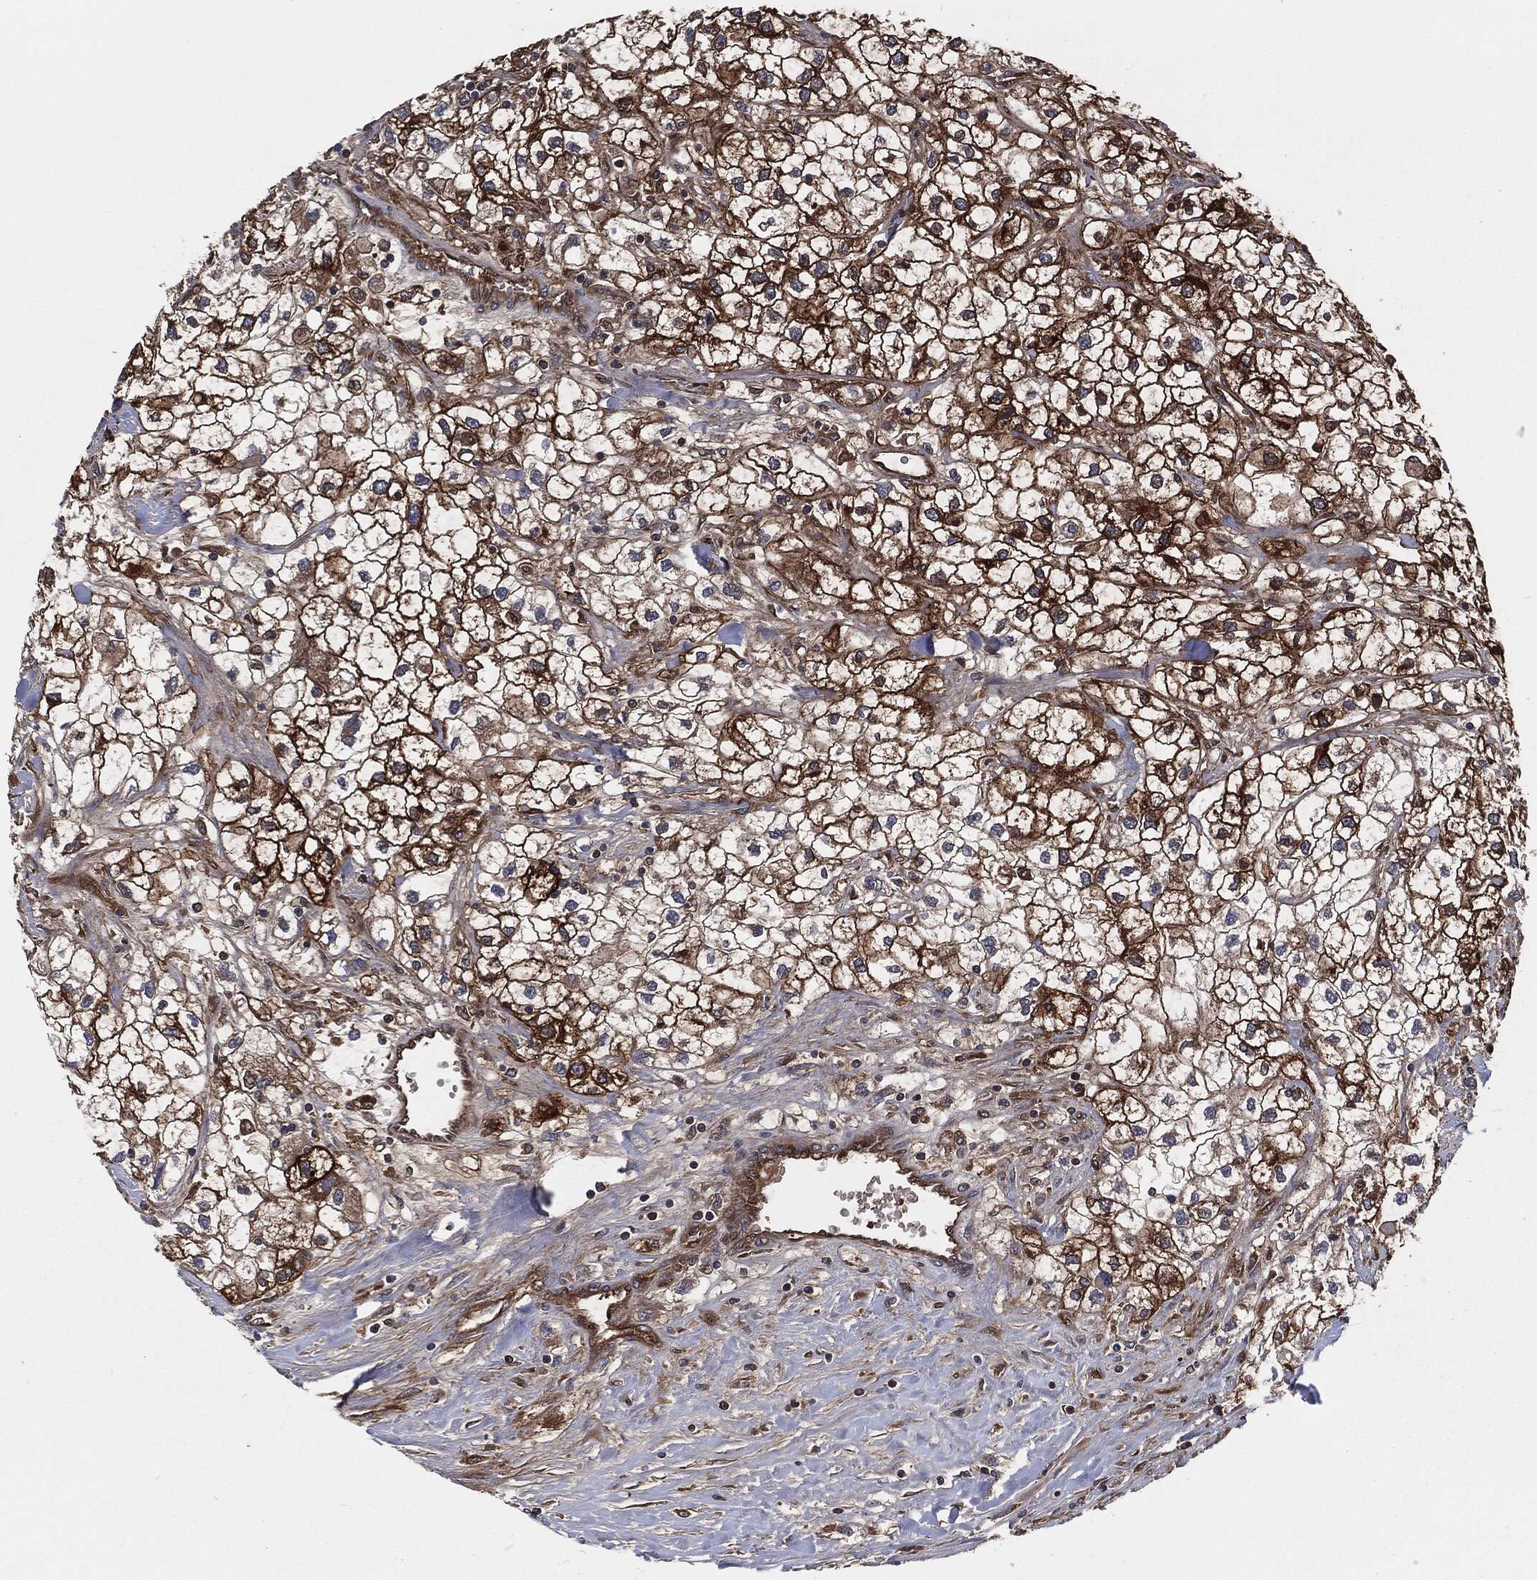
{"staining": {"intensity": "strong", "quantity": ">75%", "location": "cytoplasmic/membranous"}, "tissue": "renal cancer", "cell_type": "Tumor cells", "image_type": "cancer", "snomed": [{"axis": "morphology", "description": "Adenocarcinoma, NOS"}, {"axis": "topography", "description": "Kidney"}], "caption": "DAB (3,3'-diaminobenzidine) immunohistochemical staining of human renal adenocarcinoma displays strong cytoplasmic/membranous protein staining in approximately >75% of tumor cells.", "gene": "XPNPEP1", "patient": {"sex": "male", "age": 59}}